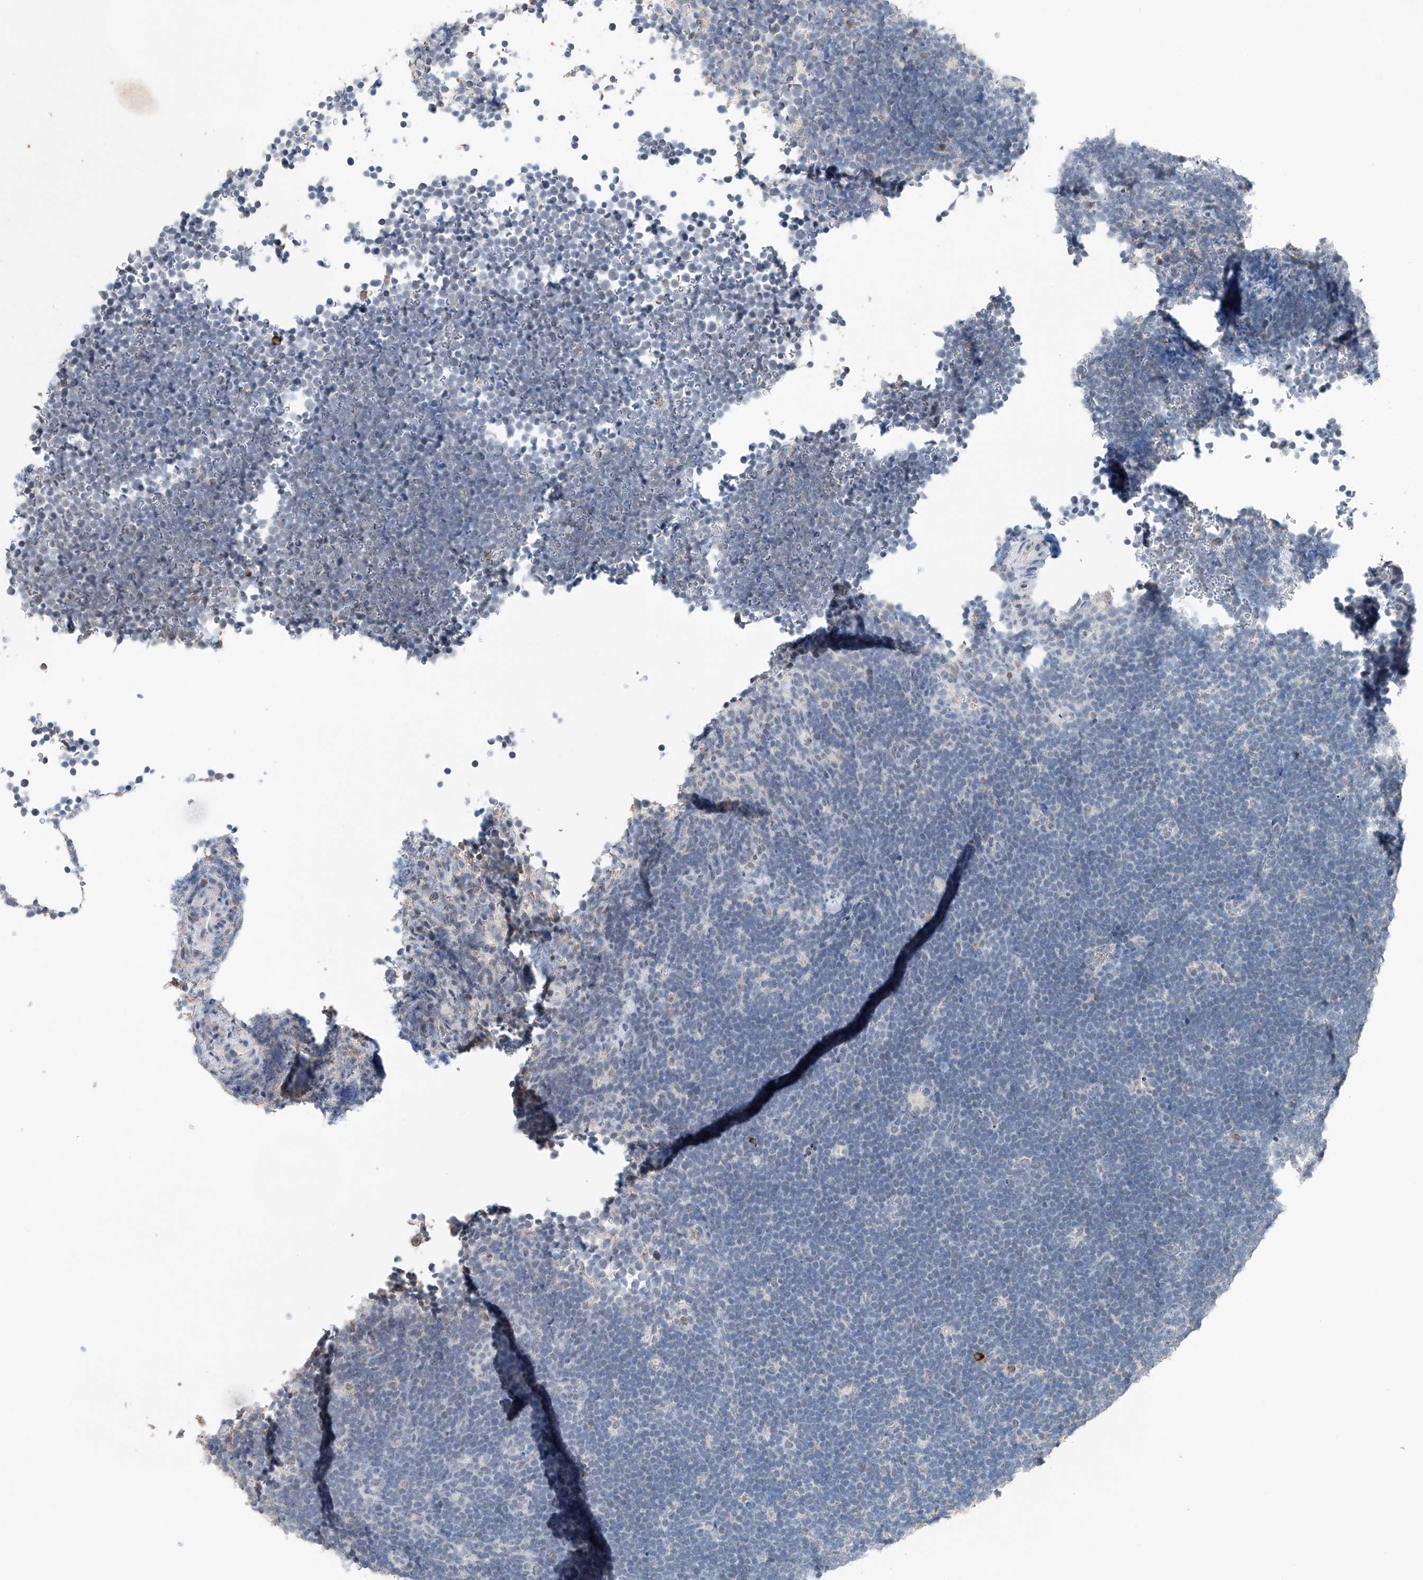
{"staining": {"intensity": "negative", "quantity": "none", "location": "none"}, "tissue": "lymphoma", "cell_type": "Tumor cells", "image_type": "cancer", "snomed": [{"axis": "morphology", "description": "Malignant lymphoma, non-Hodgkin's type, High grade"}, {"axis": "topography", "description": "Lymph node"}], "caption": "Immunohistochemical staining of human malignant lymphoma, non-Hodgkin's type (high-grade) displays no significant expression in tumor cells.", "gene": "KLF15", "patient": {"sex": "male", "age": 13}}